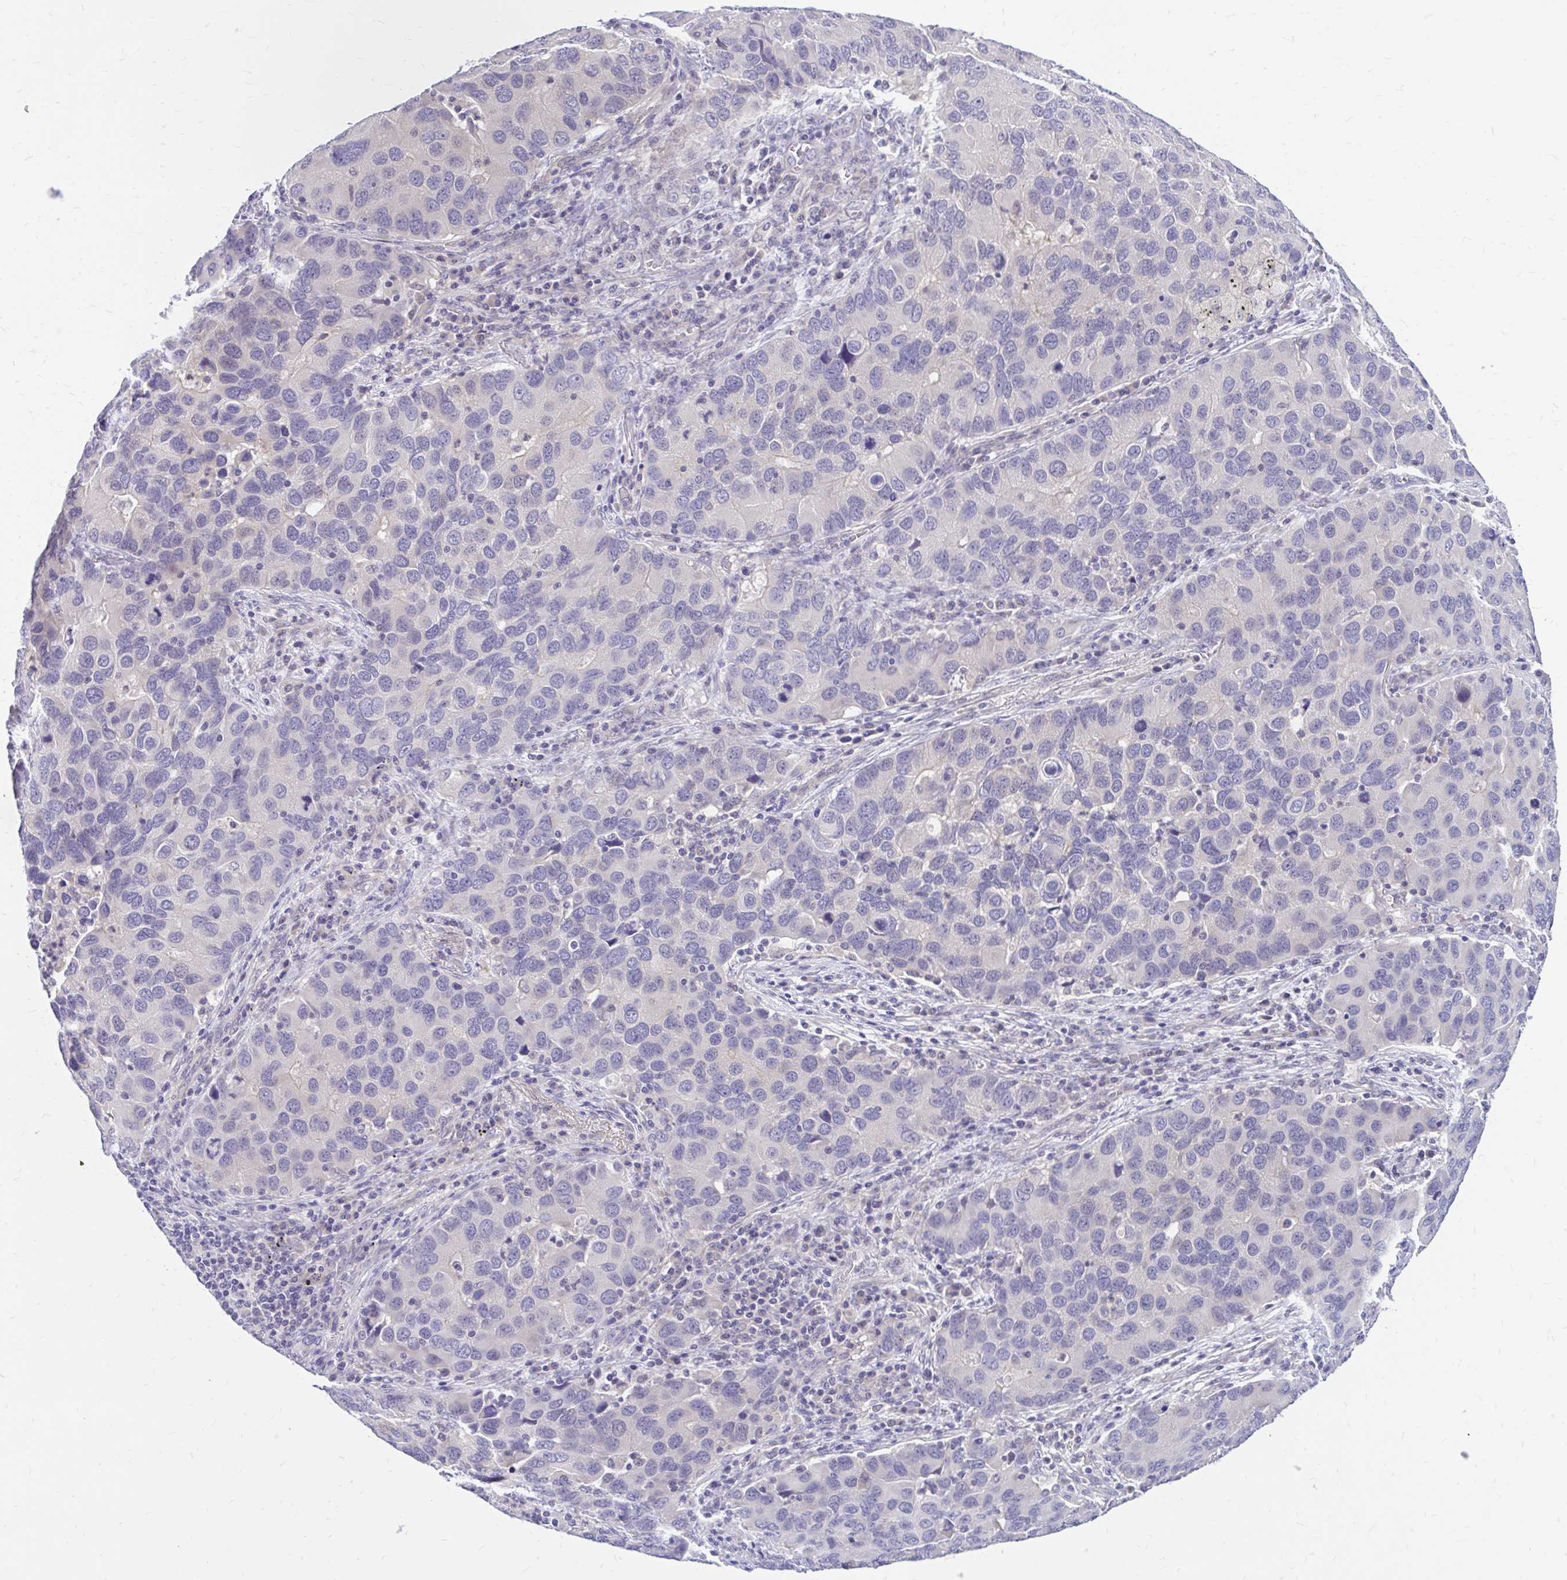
{"staining": {"intensity": "negative", "quantity": "none", "location": "none"}, "tissue": "lung cancer", "cell_type": "Tumor cells", "image_type": "cancer", "snomed": [{"axis": "morphology", "description": "Aneuploidy"}, {"axis": "morphology", "description": "Adenocarcinoma, NOS"}, {"axis": "topography", "description": "Lymph node"}, {"axis": "topography", "description": "Lung"}], "caption": "The photomicrograph exhibits no staining of tumor cells in lung adenocarcinoma. The staining is performed using DAB (3,3'-diaminobenzidine) brown chromogen with nuclei counter-stained in using hematoxylin.", "gene": "MAP1LC3A", "patient": {"sex": "female", "age": 74}}